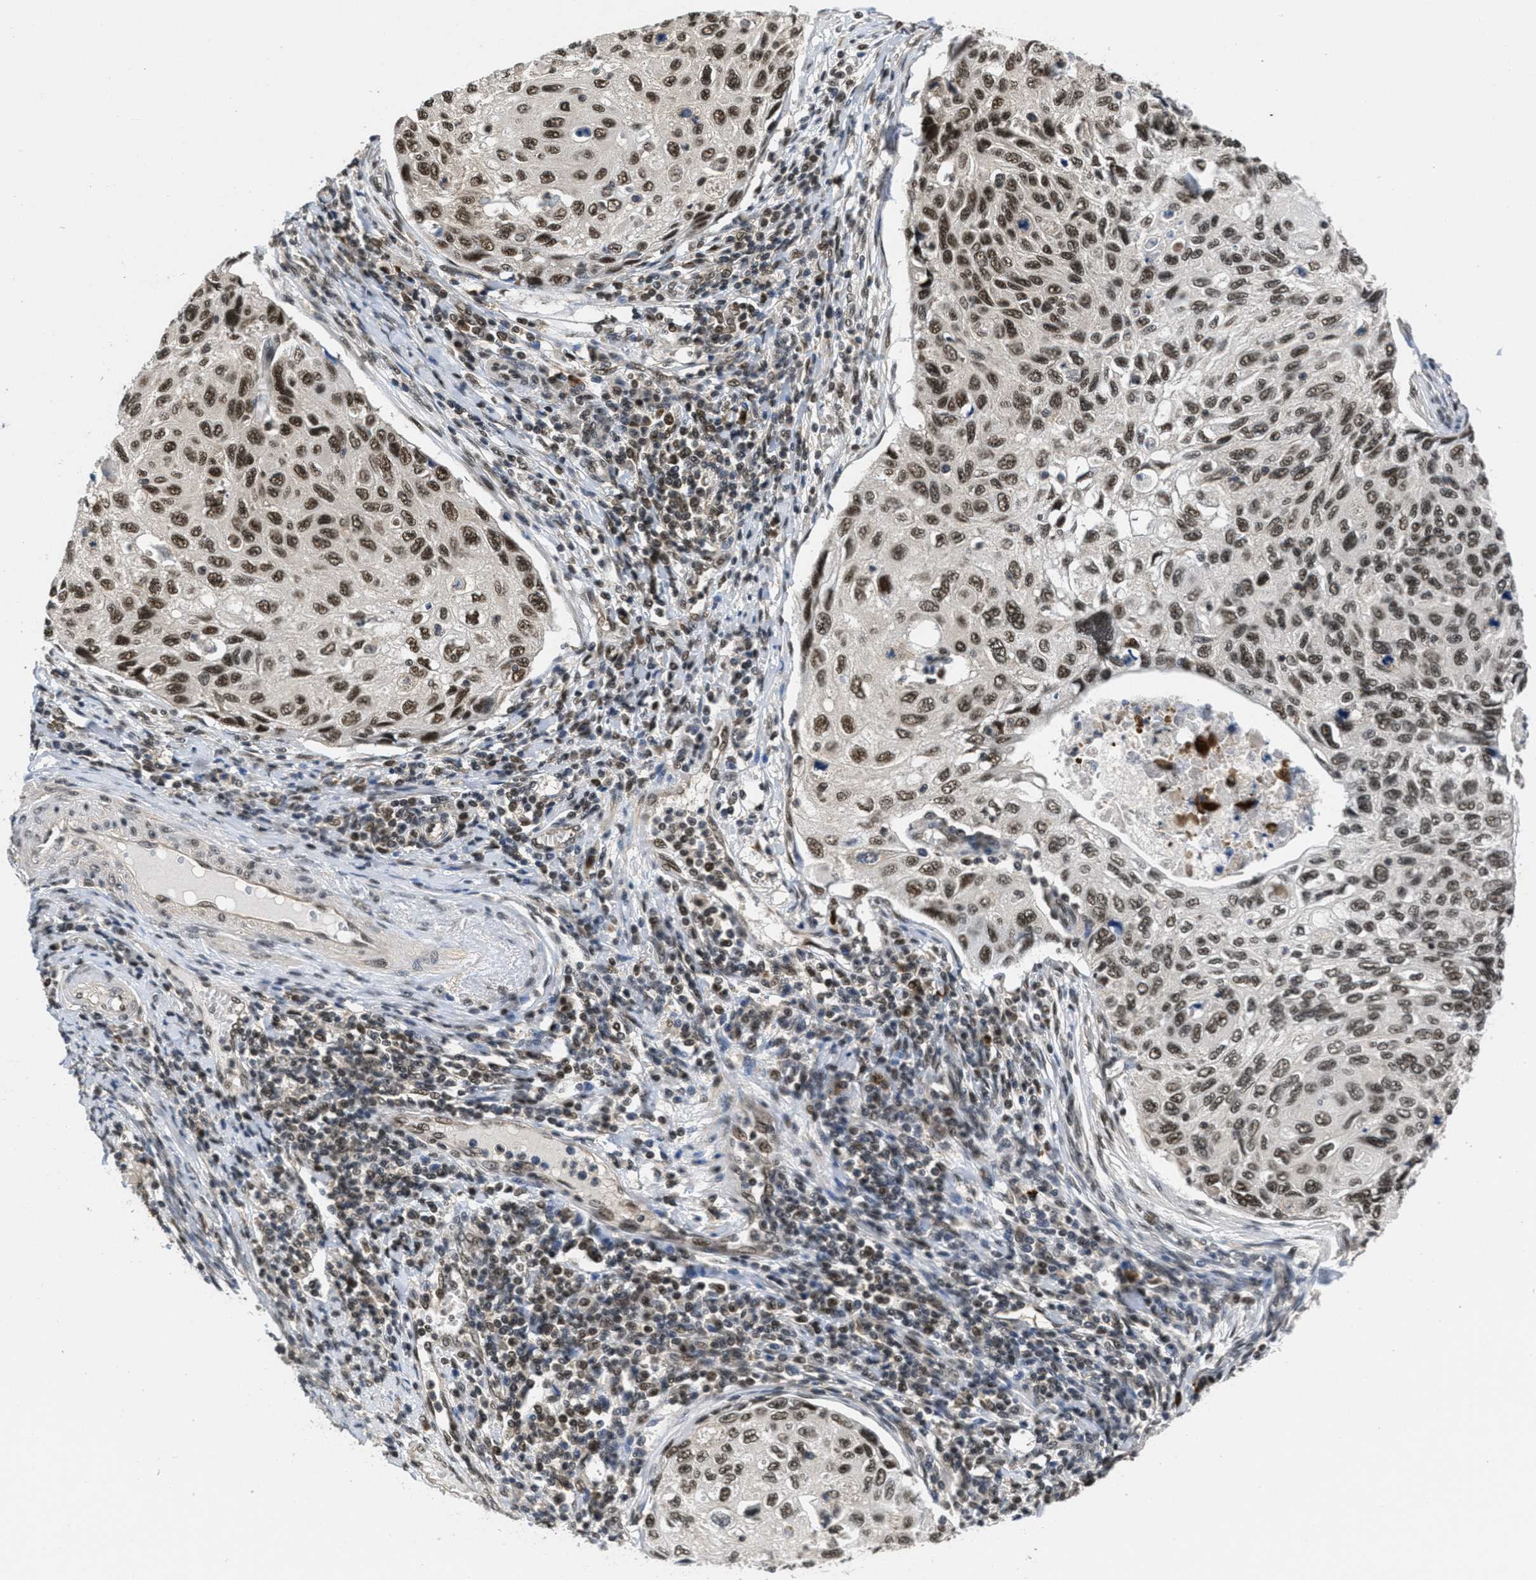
{"staining": {"intensity": "strong", "quantity": ">75%", "location": "nuclear"}, "tissue": "cervical cancer", "cell_type": "Tumor cells", "image_type": "cancer", "snomed": [{"axis": "morphology", "description": "Squamous cell carcinoma, NOS"}, {"axis": "topography", "description": "Cervix"}], "caption": "A micrograph showing strong nuclear expression in about >75% of tumor cells in squamous cell carcinoma (cervical), as visualized by brown immunohistochemical staining.", "gene": "CUL4B", "patient": {"sex": "female", "age": 70}}